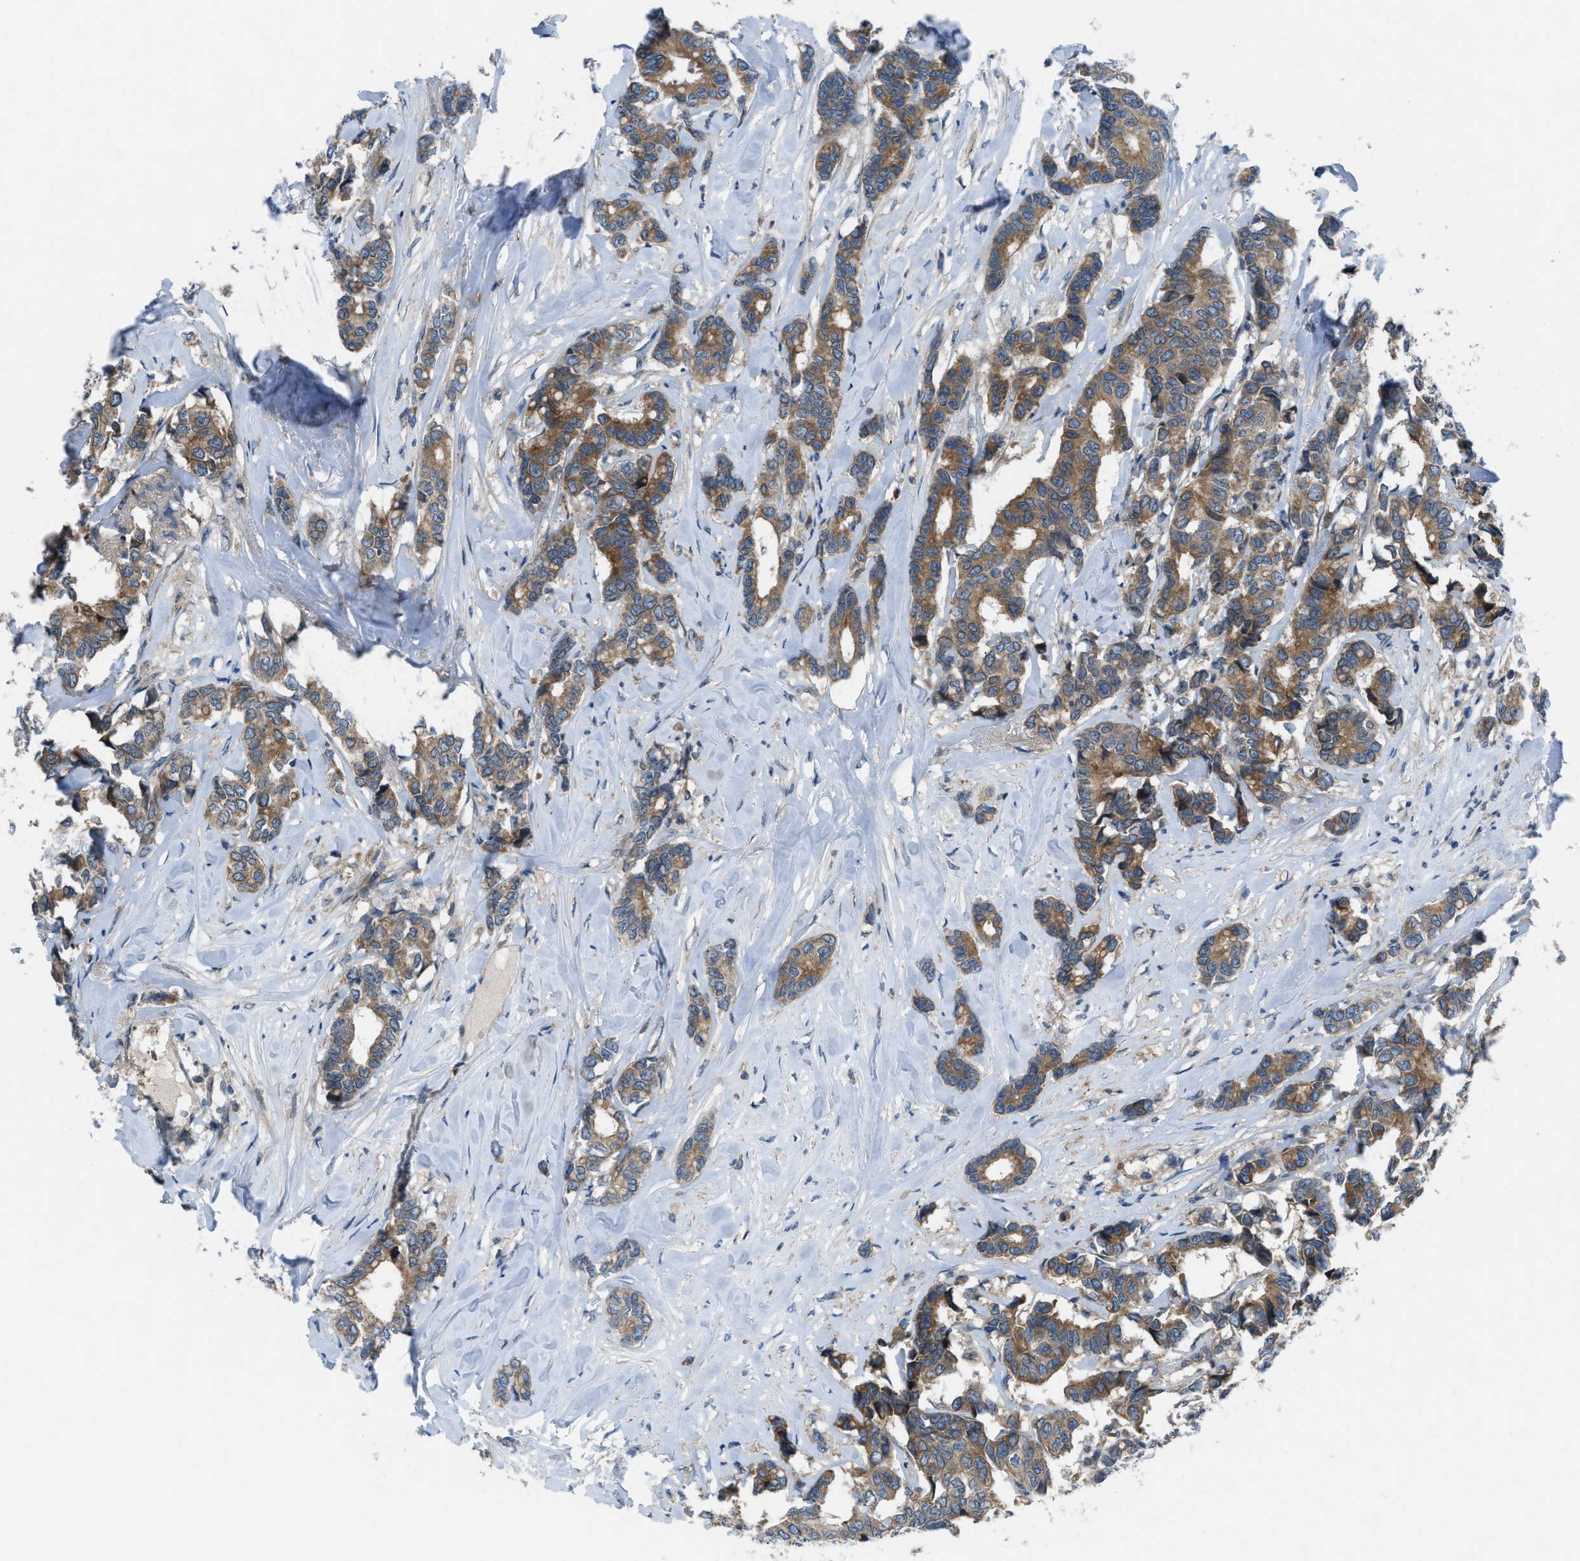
{"staining": {"intensity": "moderate", "quantity": ">75%", "location": "cytoplasmic/membranous"}, "tissue": "breast cancer", "cell_type": "Tumor cells", "image_type": "cancer", "snomed": [{"axis": "morphology", "description": "Duct carcinoma"}, {"axis": "topography", "description": "Breast"}], "caption": "This is an image of IHC staining of breast cancer, which shows moderate positivity in the cytoplasmic/membranous of tumor cells.", "gene": "BAZ2B", "patient": {"sex": "female", "age": 87}}